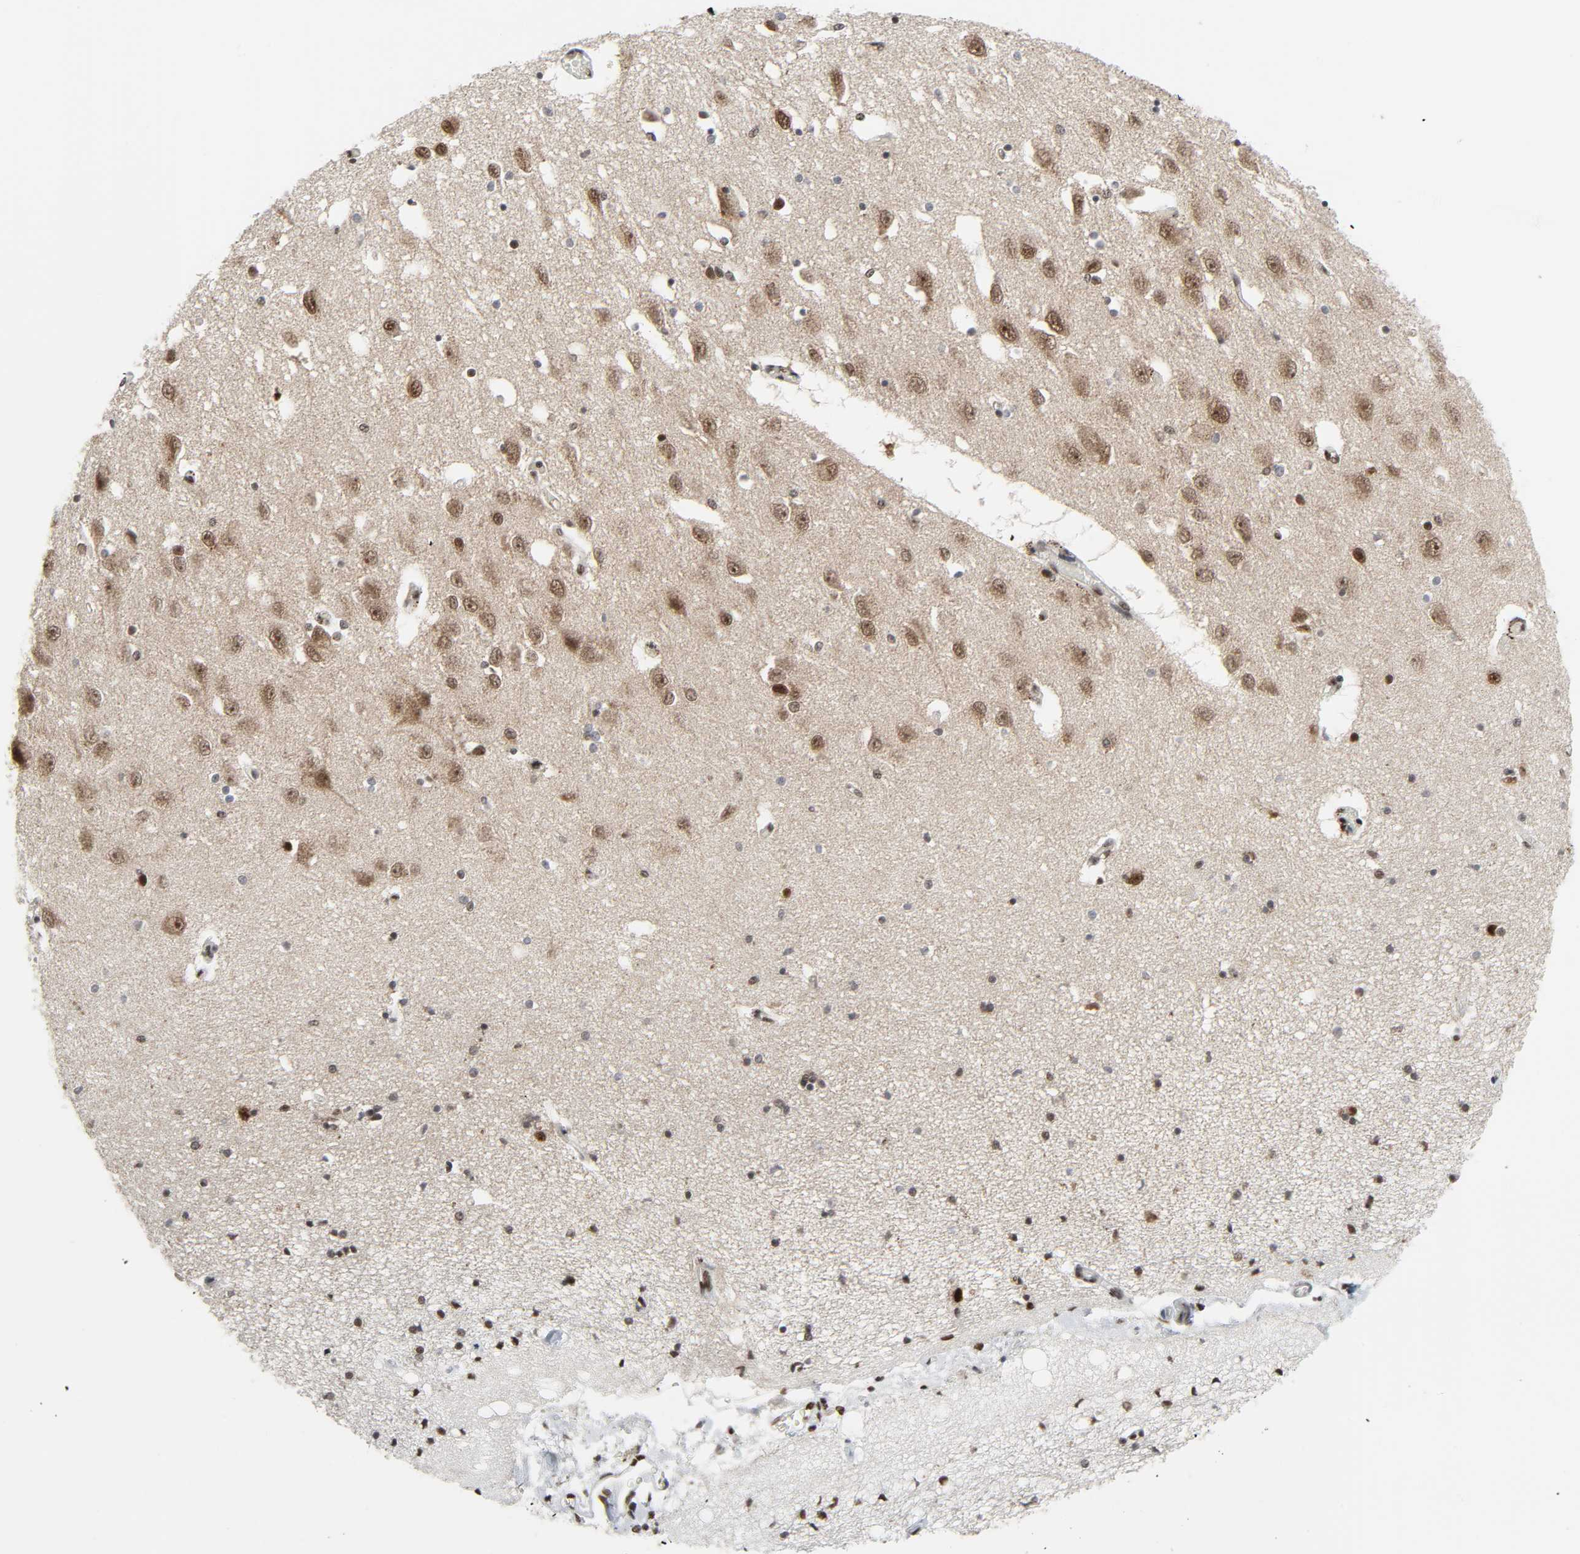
{"staining": {"intensity": "weak", "quantity": ">75%", "location": "nuclear"}, "tissue": "hippocampus", "cell_type": "Glial cells", "image_type": "normal", "snomed": [{"axis": "morphology", "description": "Normal tissue, NOS"}, {"axis": "topography", "description": "Hippocampus"}], "caption": "Immunohistochemical staining of unremarkable human hippocampus reveals low levels of weak nuclear staining in about >75% of glial cells. The protein of interest is stained brown, and the nuclei are stained in blue (DAB IHC with brightfield microscopy, high magnification).", "gene": "CDK7", "patient": {"sex": "female", "age": 54}}